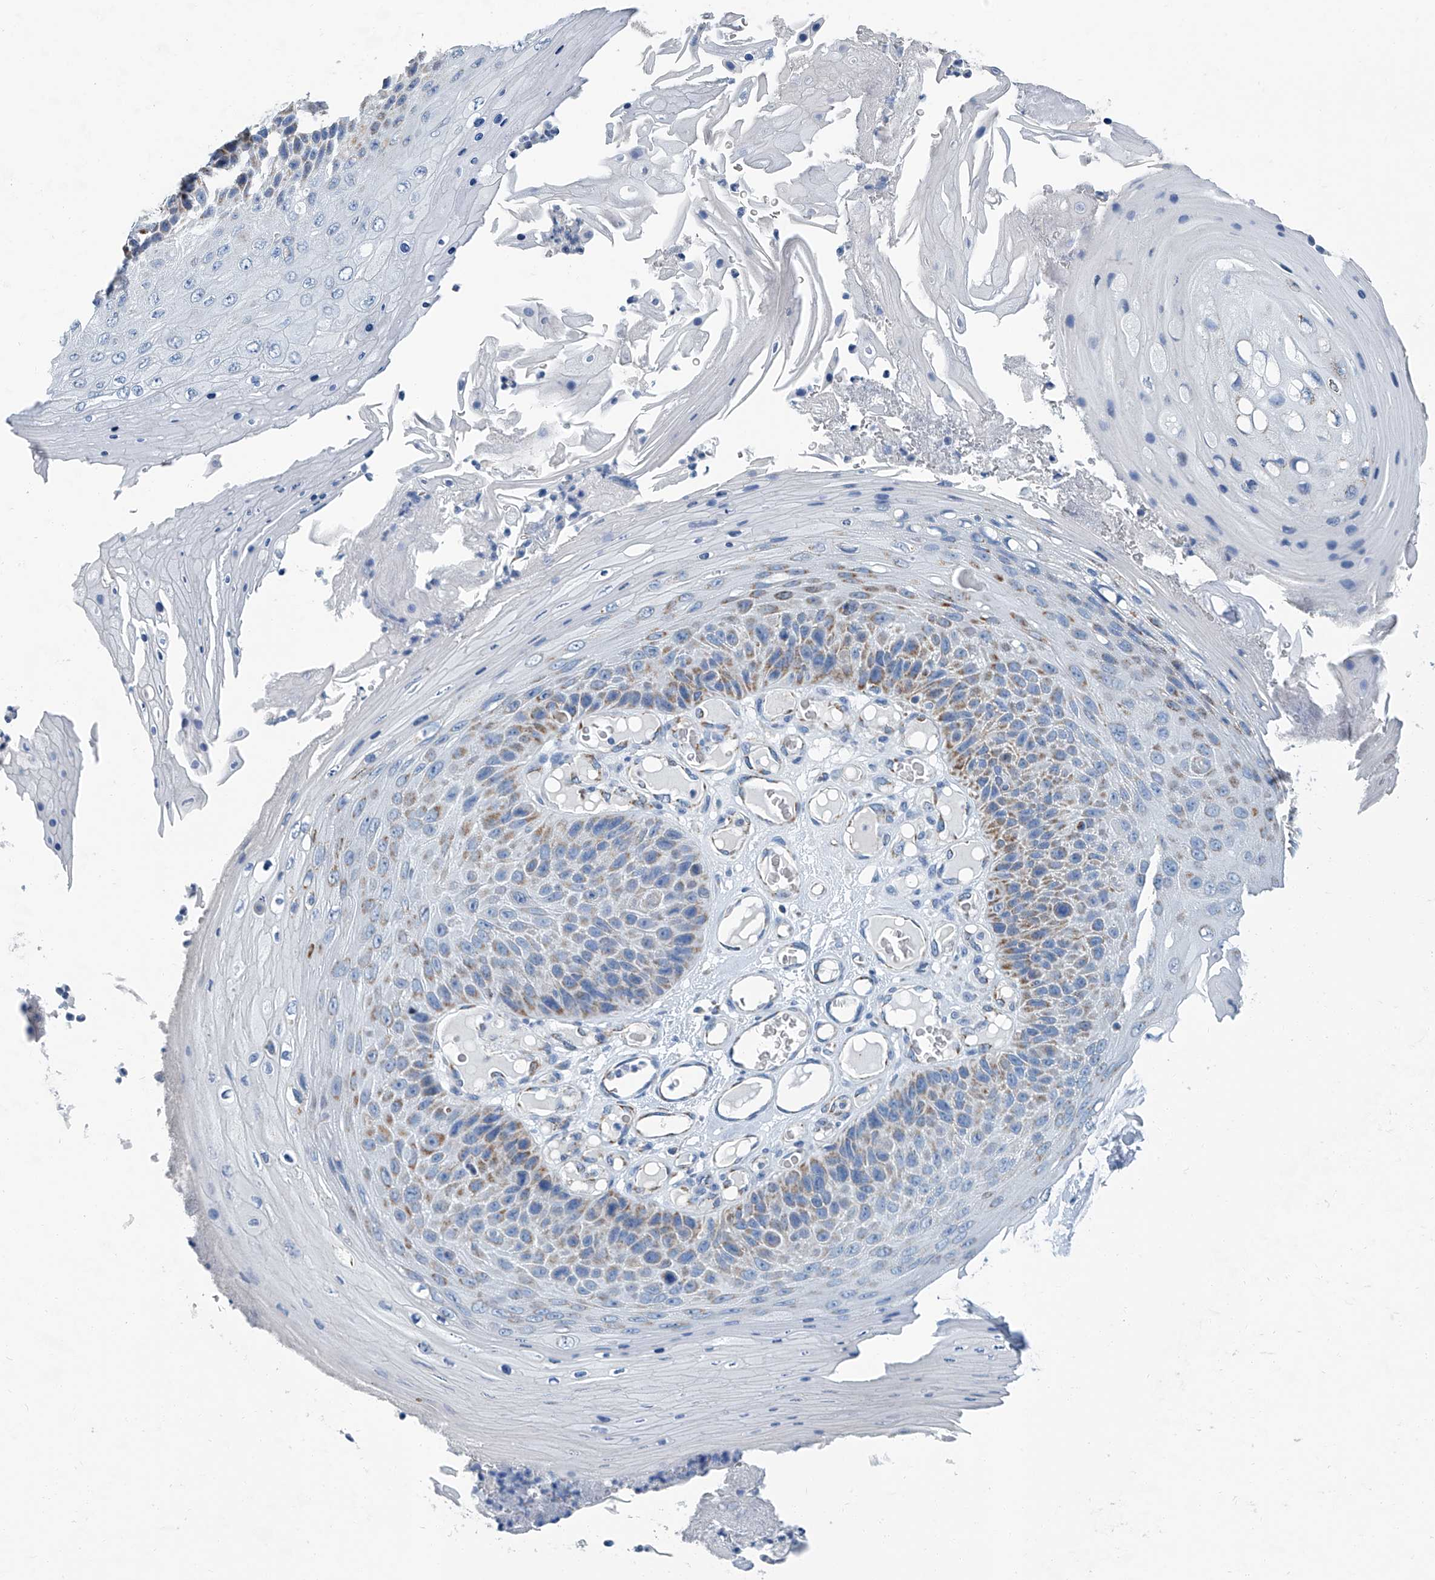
{"staining": {"intensity": "moderate", "quantity": "25%-75%", "location": "cytoplasmic/membranous"}, "tissue": "skin cancer", "cell_type": "Tumor cells", "image_type": "cancer", "snomed": [{"axis": "morphology", "description": "Squamous cell carcinoma, NOS"}, {"axis": "topography", "description": "Skin"}], "caption": "Immunohistochemical staining of skin cancer demonstrates medium levels of moderate cytoplasmic/membranous positivity in about 25%-75% of tumor cells.", "gene": "MT-ND1", "patient": {"sex": "female", "age": 88}}